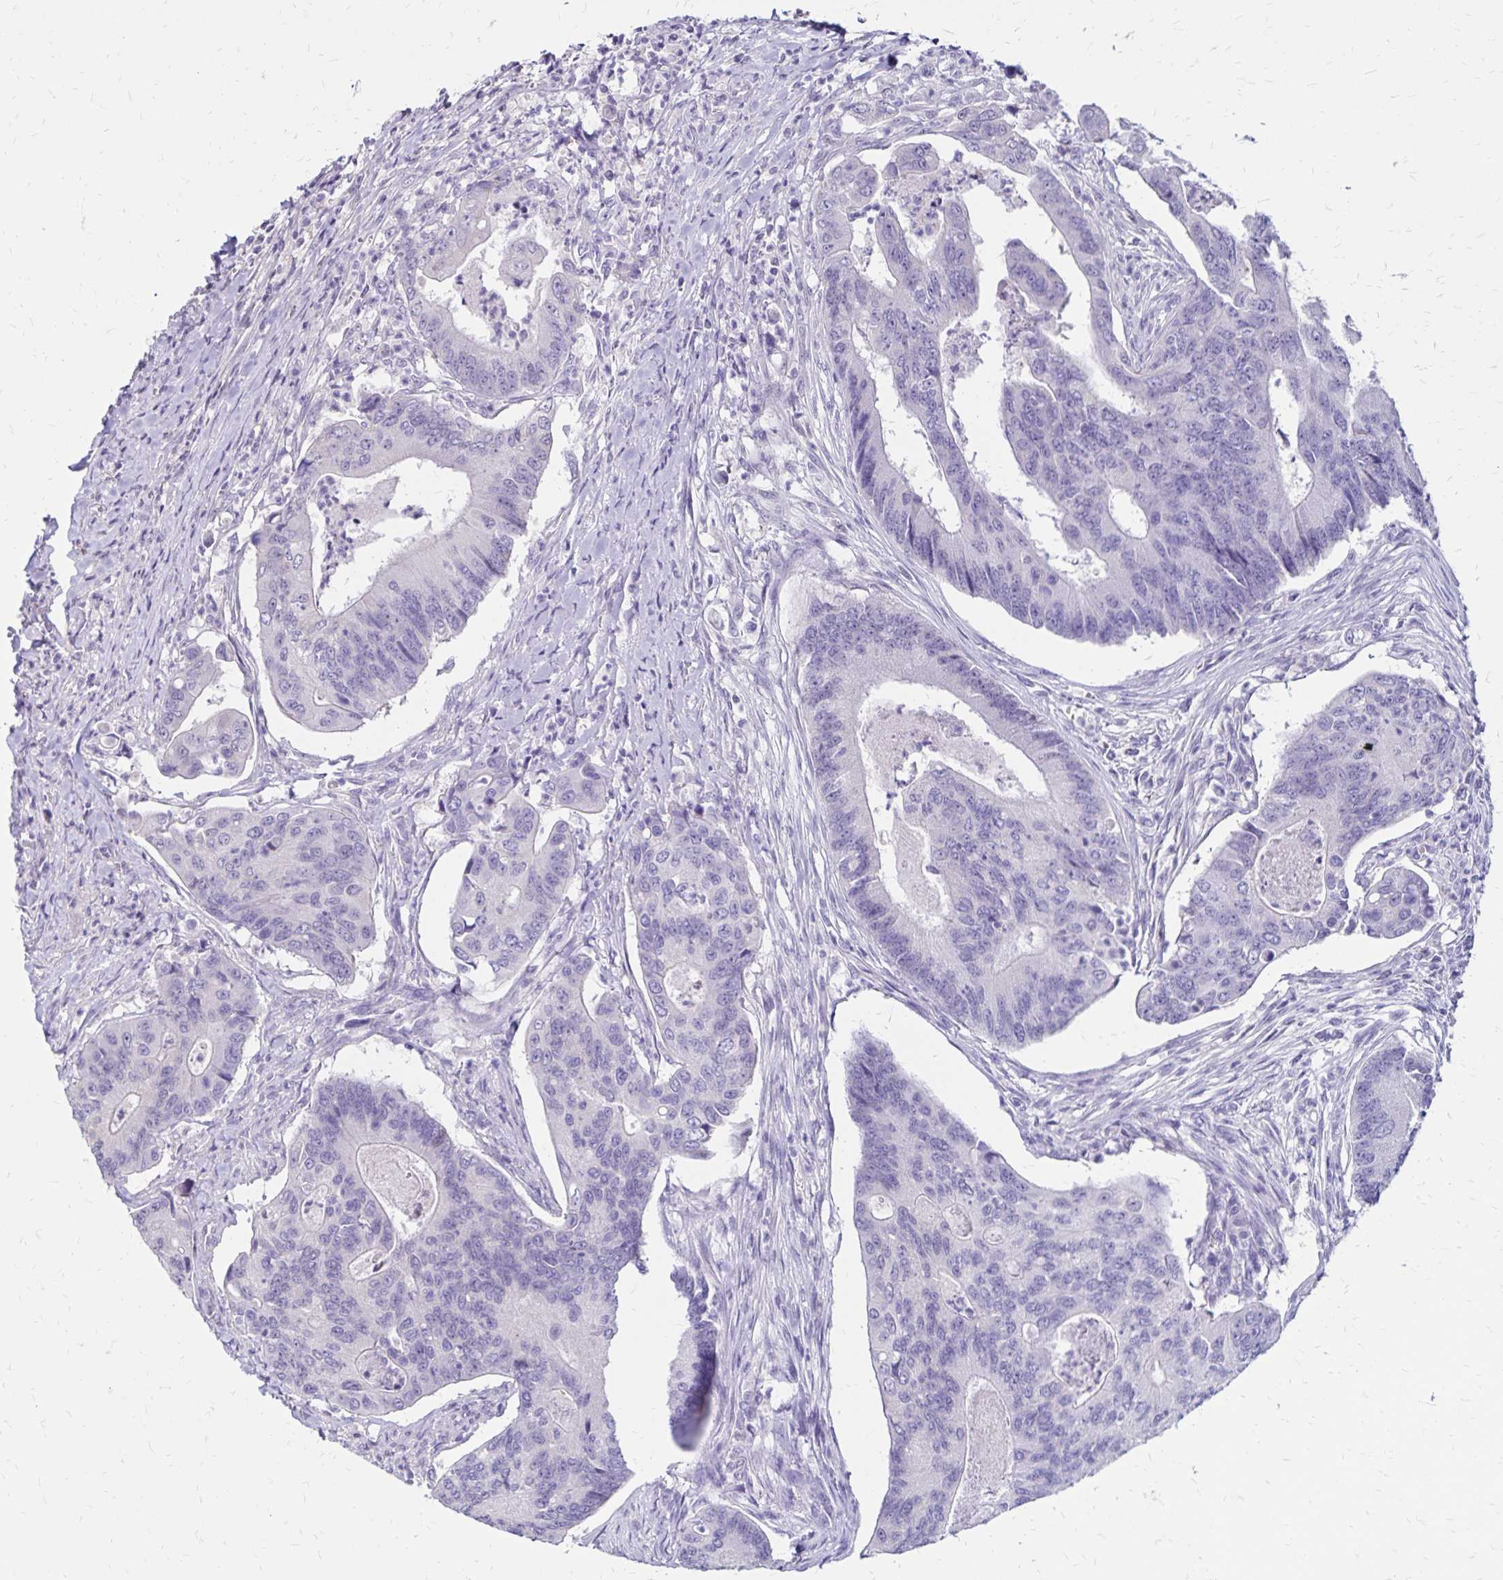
{"staining": {"intensity": "negative", "quantity": "none", "location": "none"}, "tissue": "colorectal cancer", "cell_type": "Tumor cells", "image_type": "cancer", "snomed": [{"axis": "morphology", "description": "Adenocarcinoma, NOS"}, {"axis": "topography", "description": "Colon"}], "caption": "High power microscopy photomicrograph of an immunohistochemistry photomicrograph of colorectal adenocarcinoma, revealing no significant expression in tumor cells.", "gene": "SH3GL3", "patient": {"sex": "female", "age": 67}}